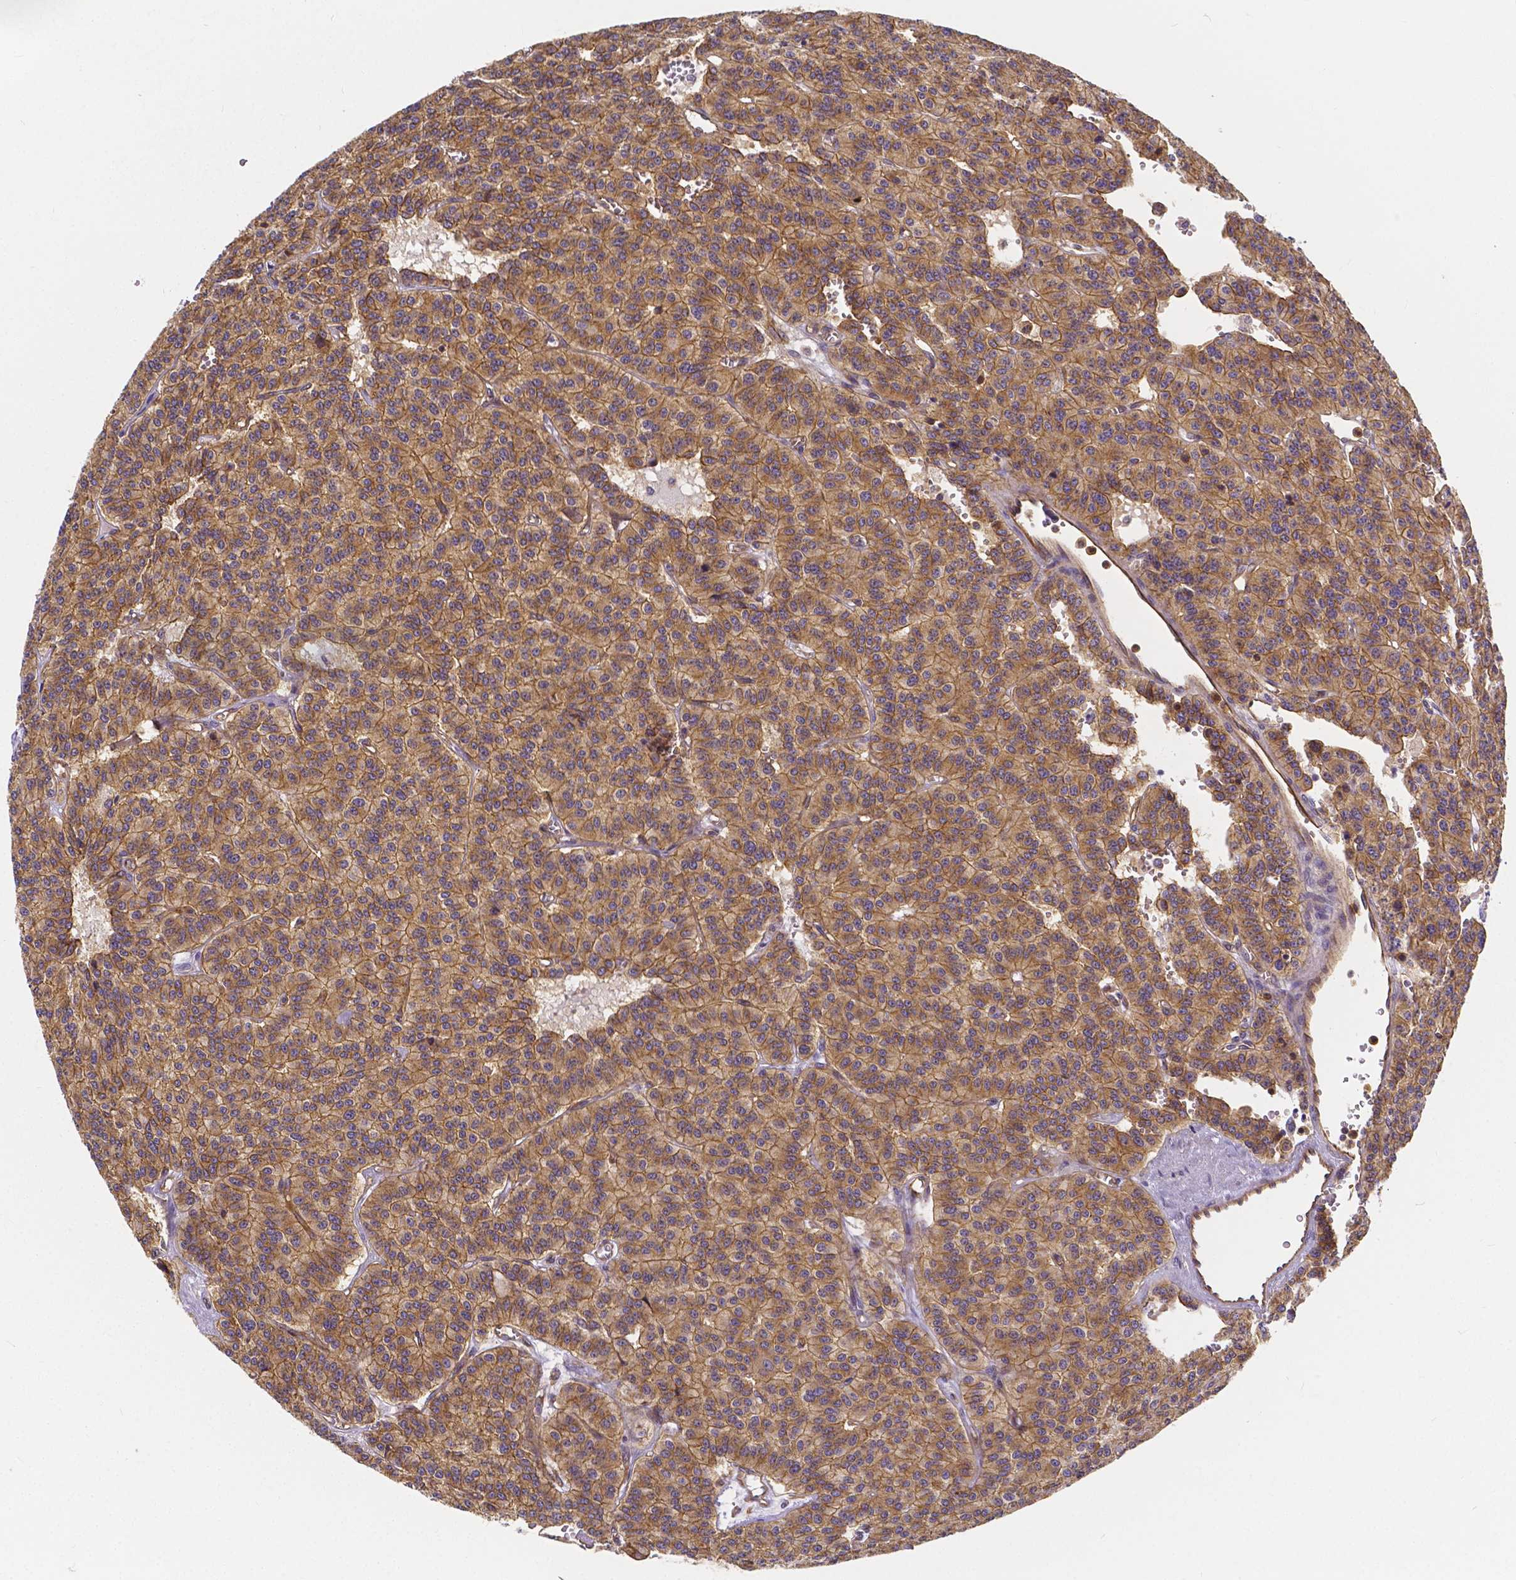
{"staining": {"intensity": "moderate", "quantity": ">75%", "location": "cytoplasmic/membranous"}, "tissue": "carcinoid", "cell_type": "Tumor cells", "image_type": "cancer", "snomed": [{"axis": "morphology", "description": "Carcinoid, malignant, NOS"}, {"axis": "topography", "description": "Lung"}], "caption": "Moderate cytoplasmic/membranous staining for a protein is seen in about >75% of tumor cells of malignant carcinoid using immunohistochemistry.", "gene": "CLINT1", "patient": {"sex": "female", "age": 71}}